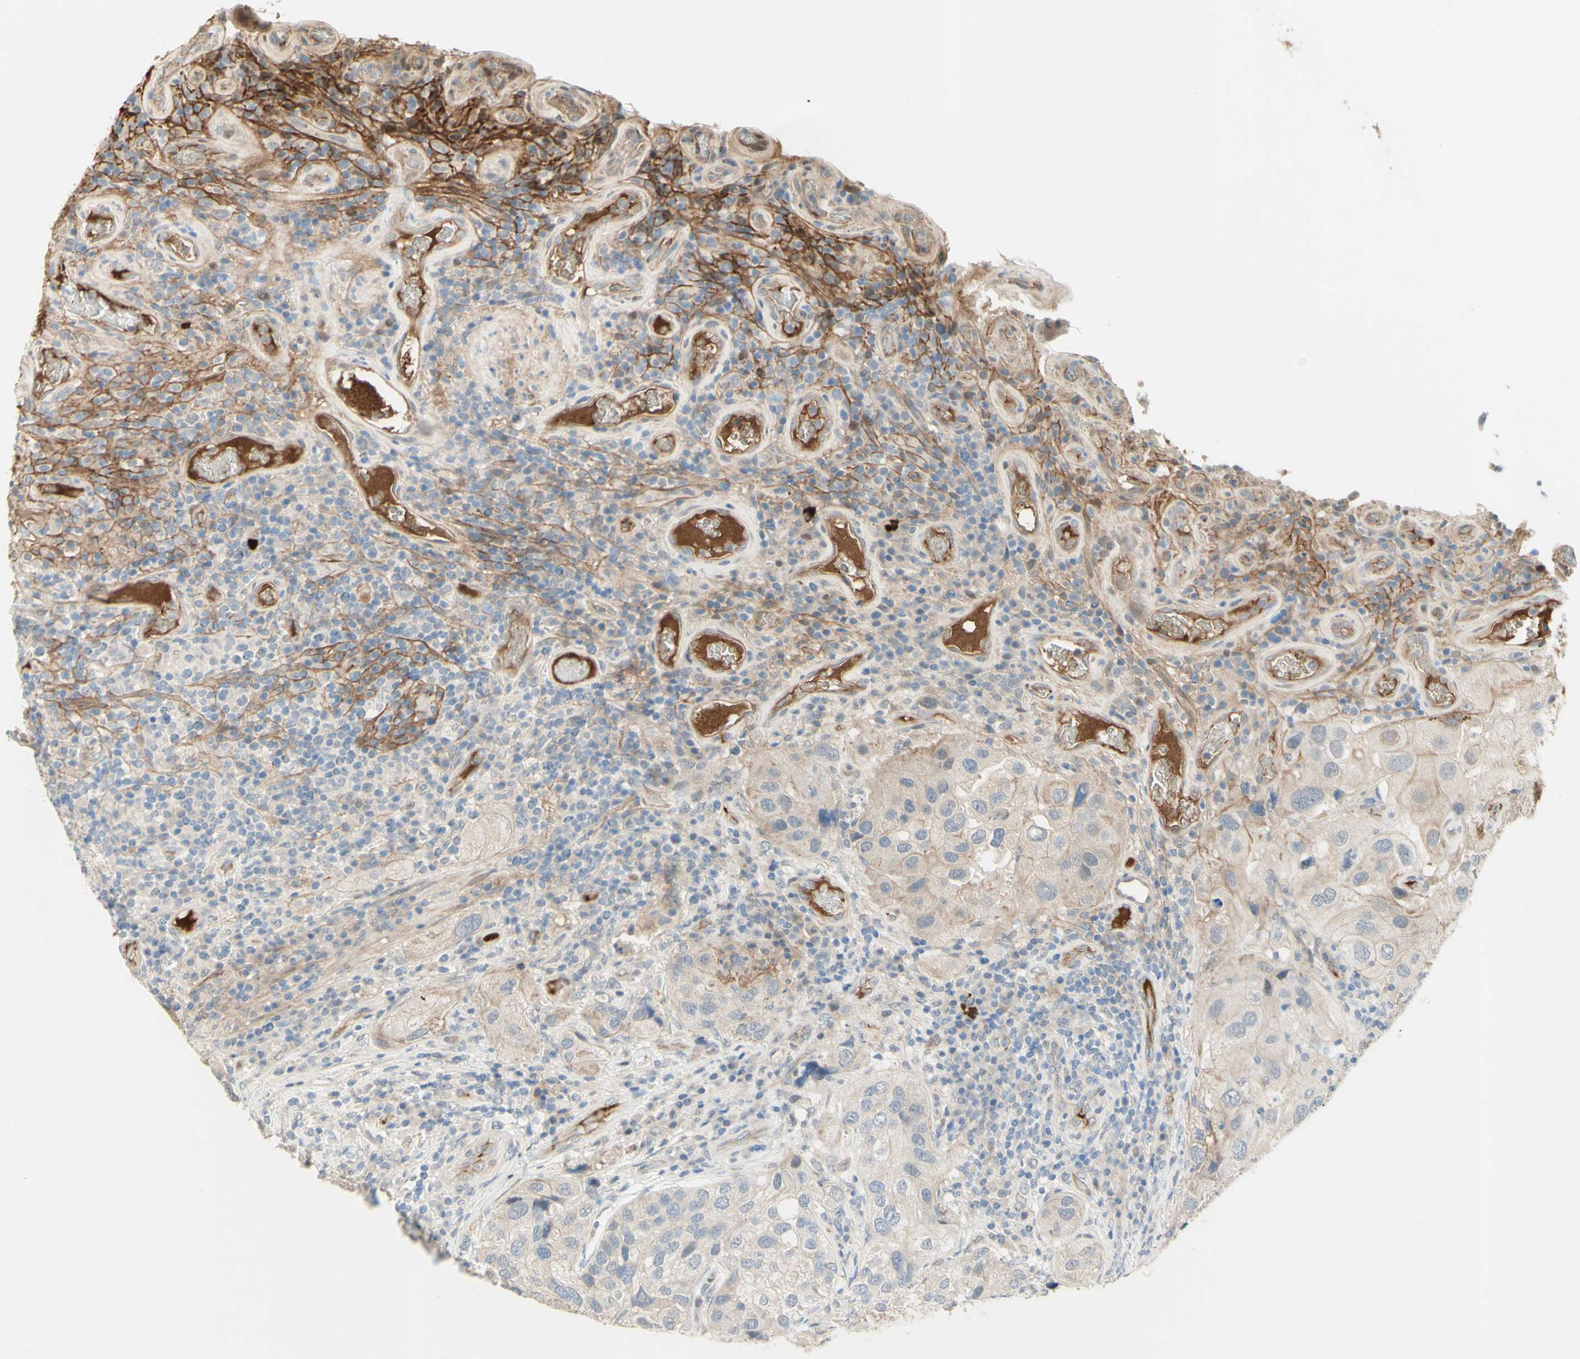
{"staining": {"intensity": "negative", "quantity": "none", "location": "none"}, "tissue": "urothelial cancer", "cell_type": "Tumor cells", "image_type": "cancer", "snomed": [{"axis": "morphology", "description": "Urothelial carcinoma, High grade"}, {"axis": "topography", "description": "Urinary bladder"}], "caption": "An immunohistochemistry image of urothelial cancer is shown. There is no staining in tumor cells of urothelial cancer.", "gene": "ANGPT2", "patient": {"sex": "female", "age": 64}}